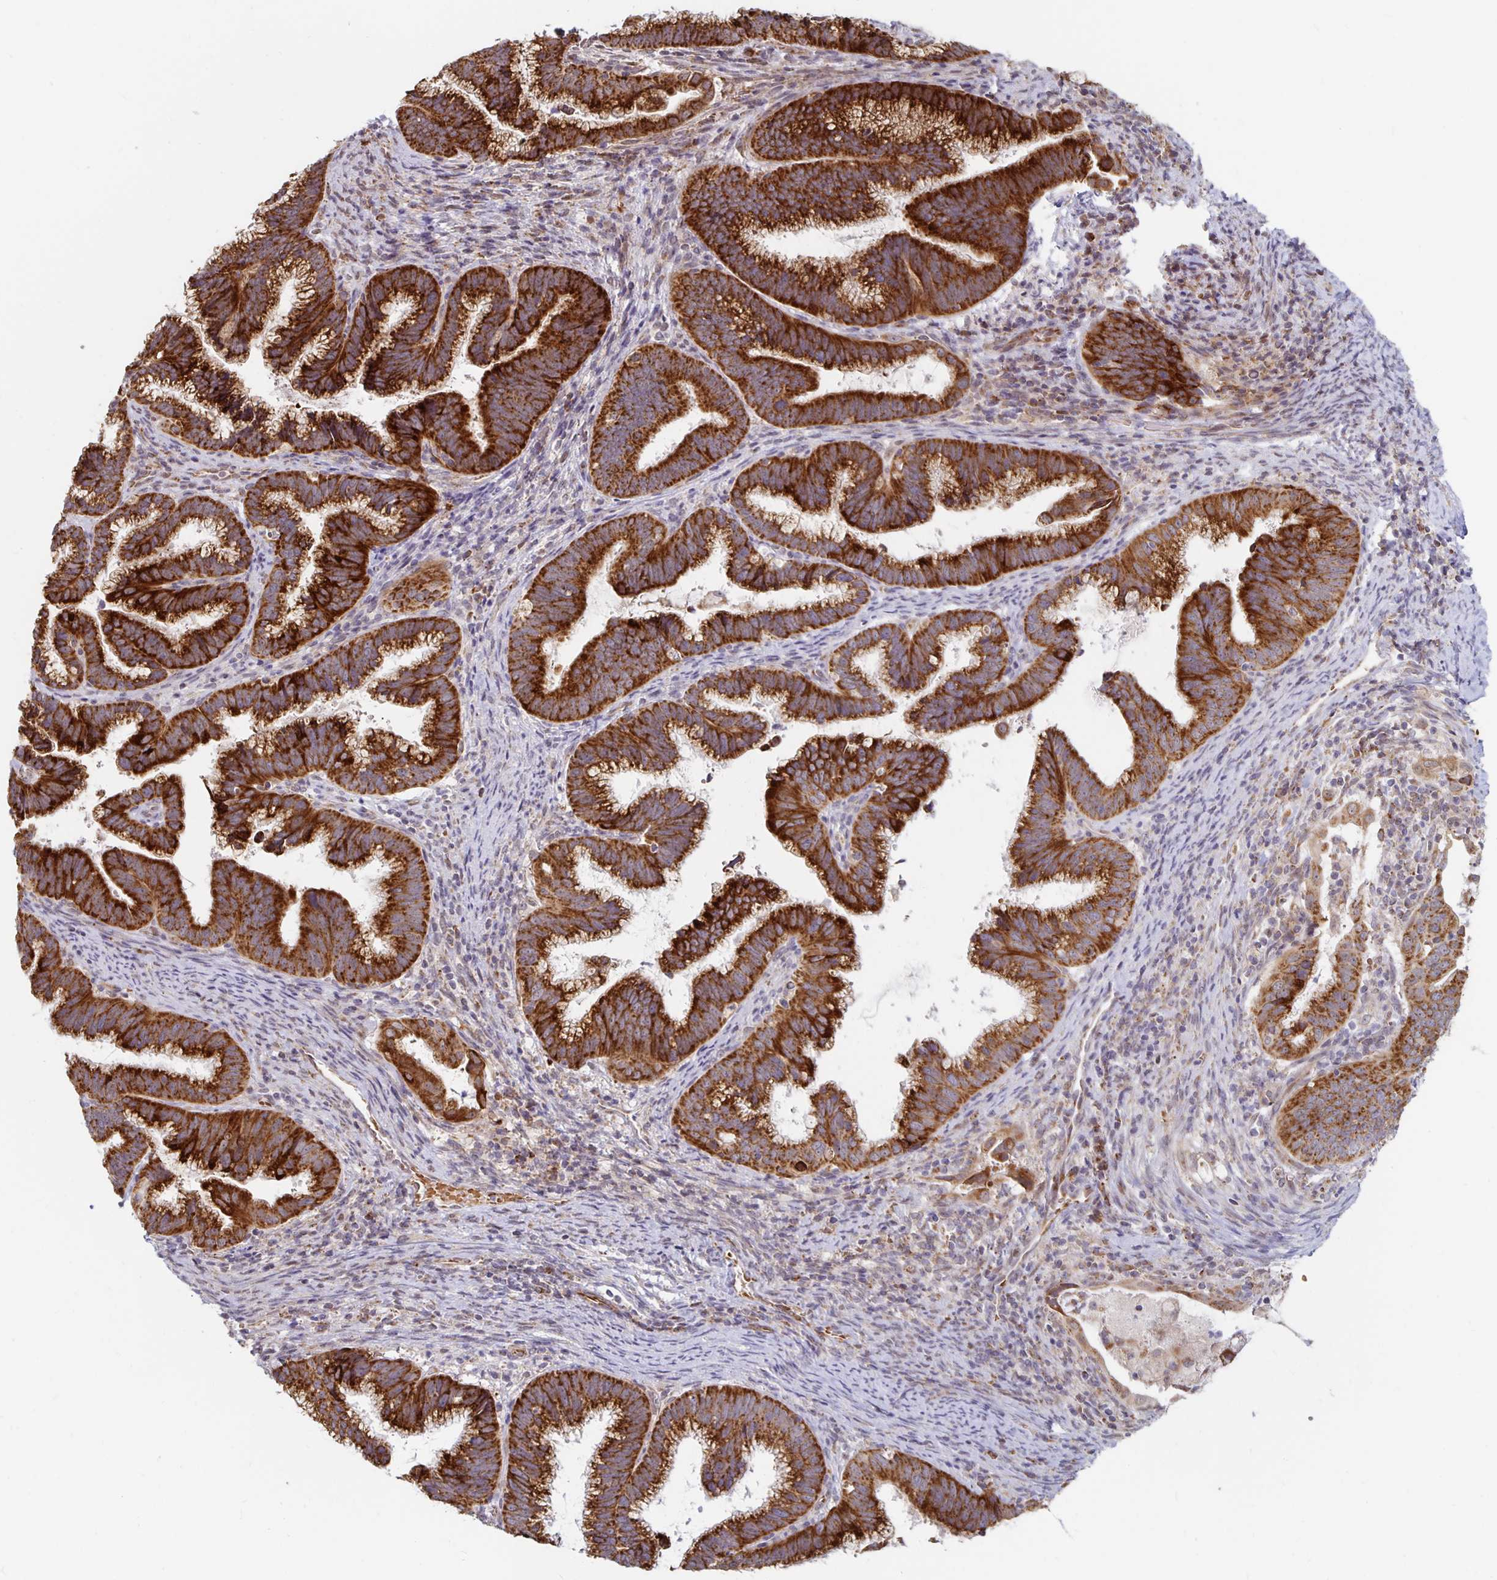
{"staining": {"intensity": "strong", "quantity": ">75%", "location": "cytoplasmic/membranous"}, "tissue": "cervical cancer", "cell_type": "Tumor cells", "image_type": "cancer", "snomed": [{"axis": "morphology", "description": "Adenocarcinoma, NOS"}, {"axis": "topography", "description": "Cervix"}], "caption": "A high amount of strong cytoplasmic/membranous positivity is appreciated in approximately >75% of tumor cells in cervical cancer tissue. The protein of interest is stained brown, and the nuclei are stained in blue (DAB IHC with brightfield microscopy, high magnification).", "gene": "MRPL28", "patient": {"sex": "female", "age": 61}}